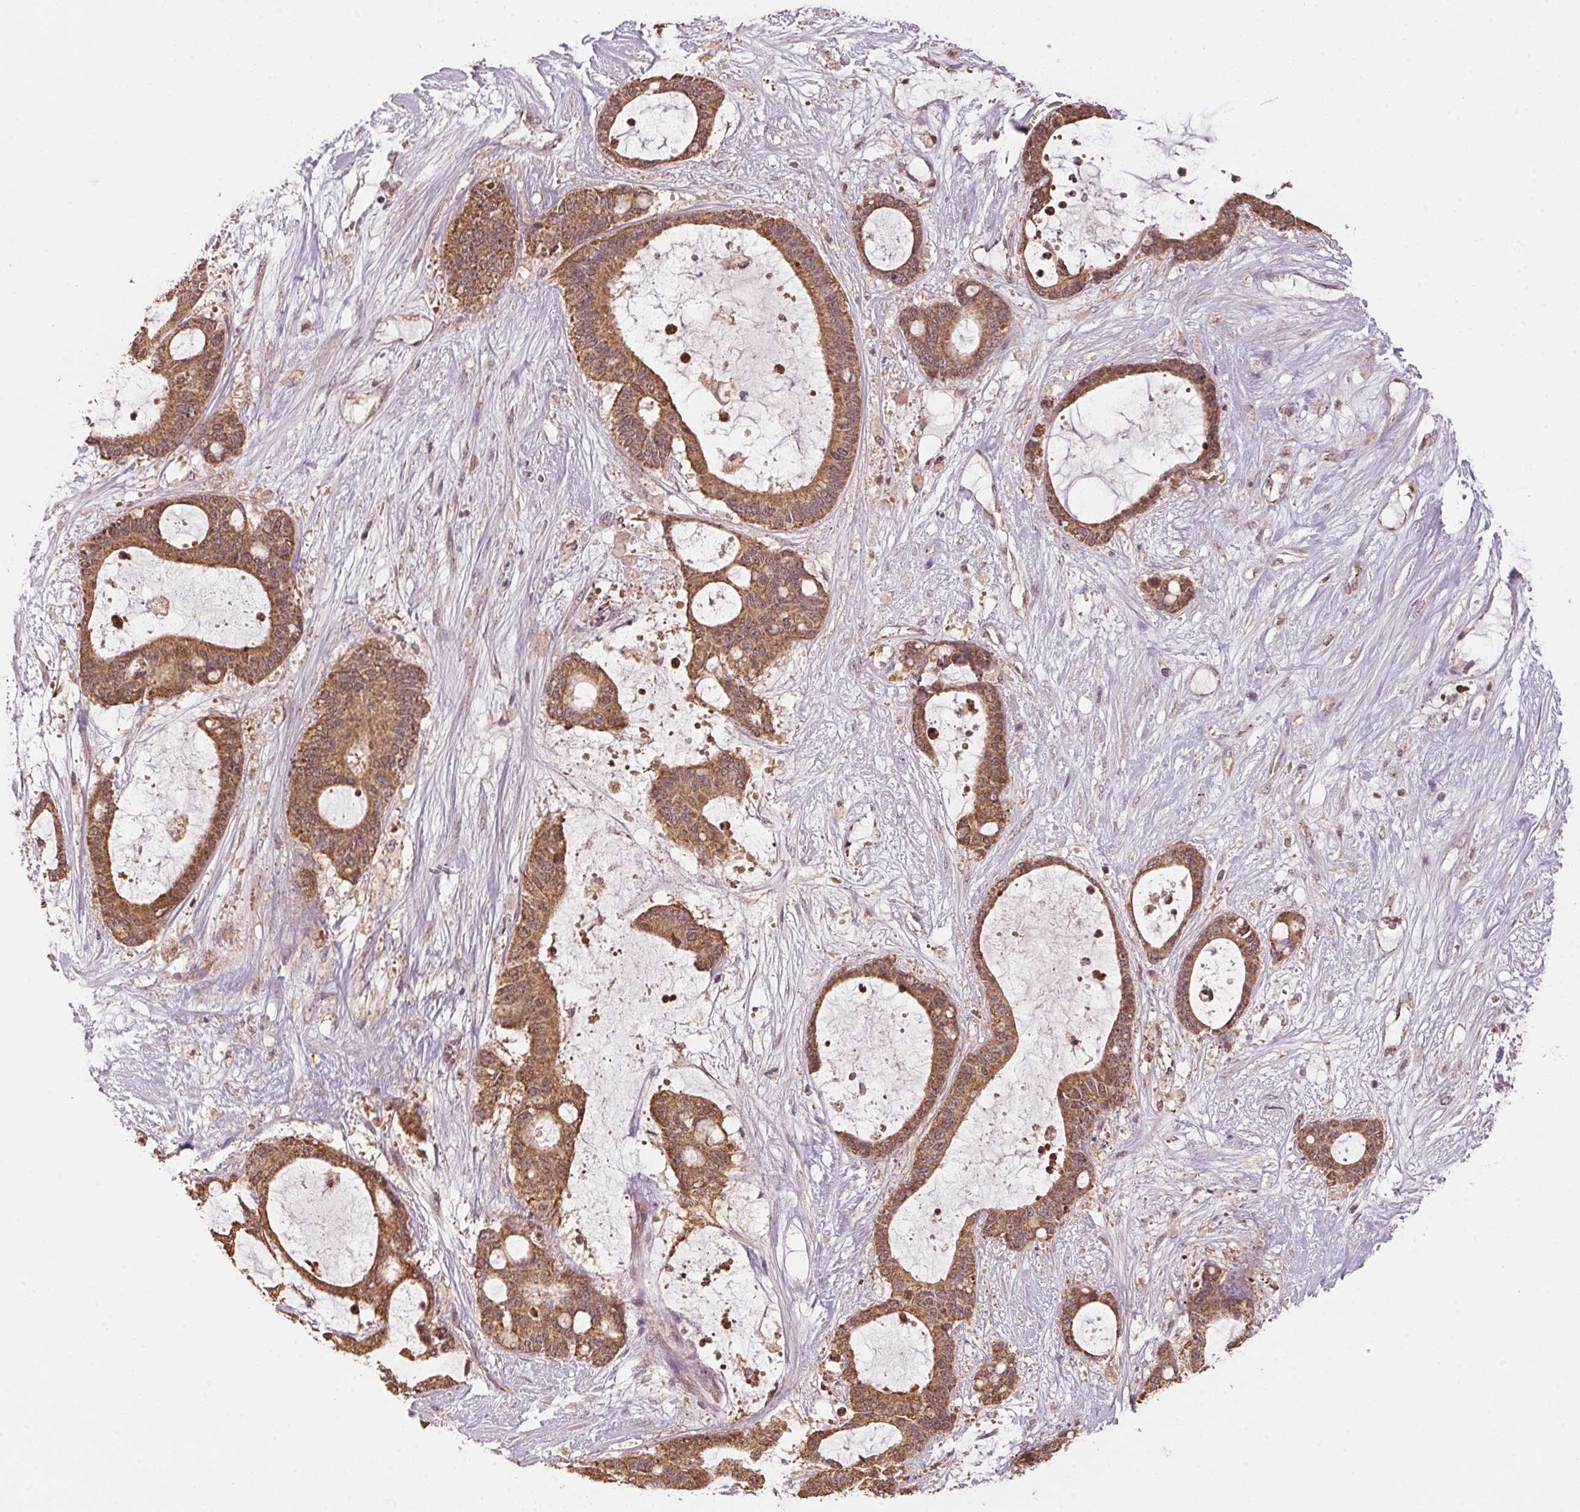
{"staining": {"intensity": "strong", "quantity": ">75%", "location": "cytoplasmic/membranous"}, "tissue": "liver cancer", "cell_type": "Tumor cells", "image_type": "cancer", "snomed": [{"axis": "morphology", "description": "Normal tissue, NOS"}, {"axis": "morphology", "description": "Cholangiocarcinoma"}, {"axis": "topography", "description": "Liver"}, {"axis": "topography", "description": "Peripheral nerve tissue"}], "caption": "Tumor cells demonstrate high levels of strong cytoplasmic/membranous expression in about >75% of cells in human cholangiocarcinoma (liver). (DAB IHC, brown staining for protein, blue staining for nuclei).", "gene": "ARHGAP6", "patient": {"sex": "female", "age": 73}}